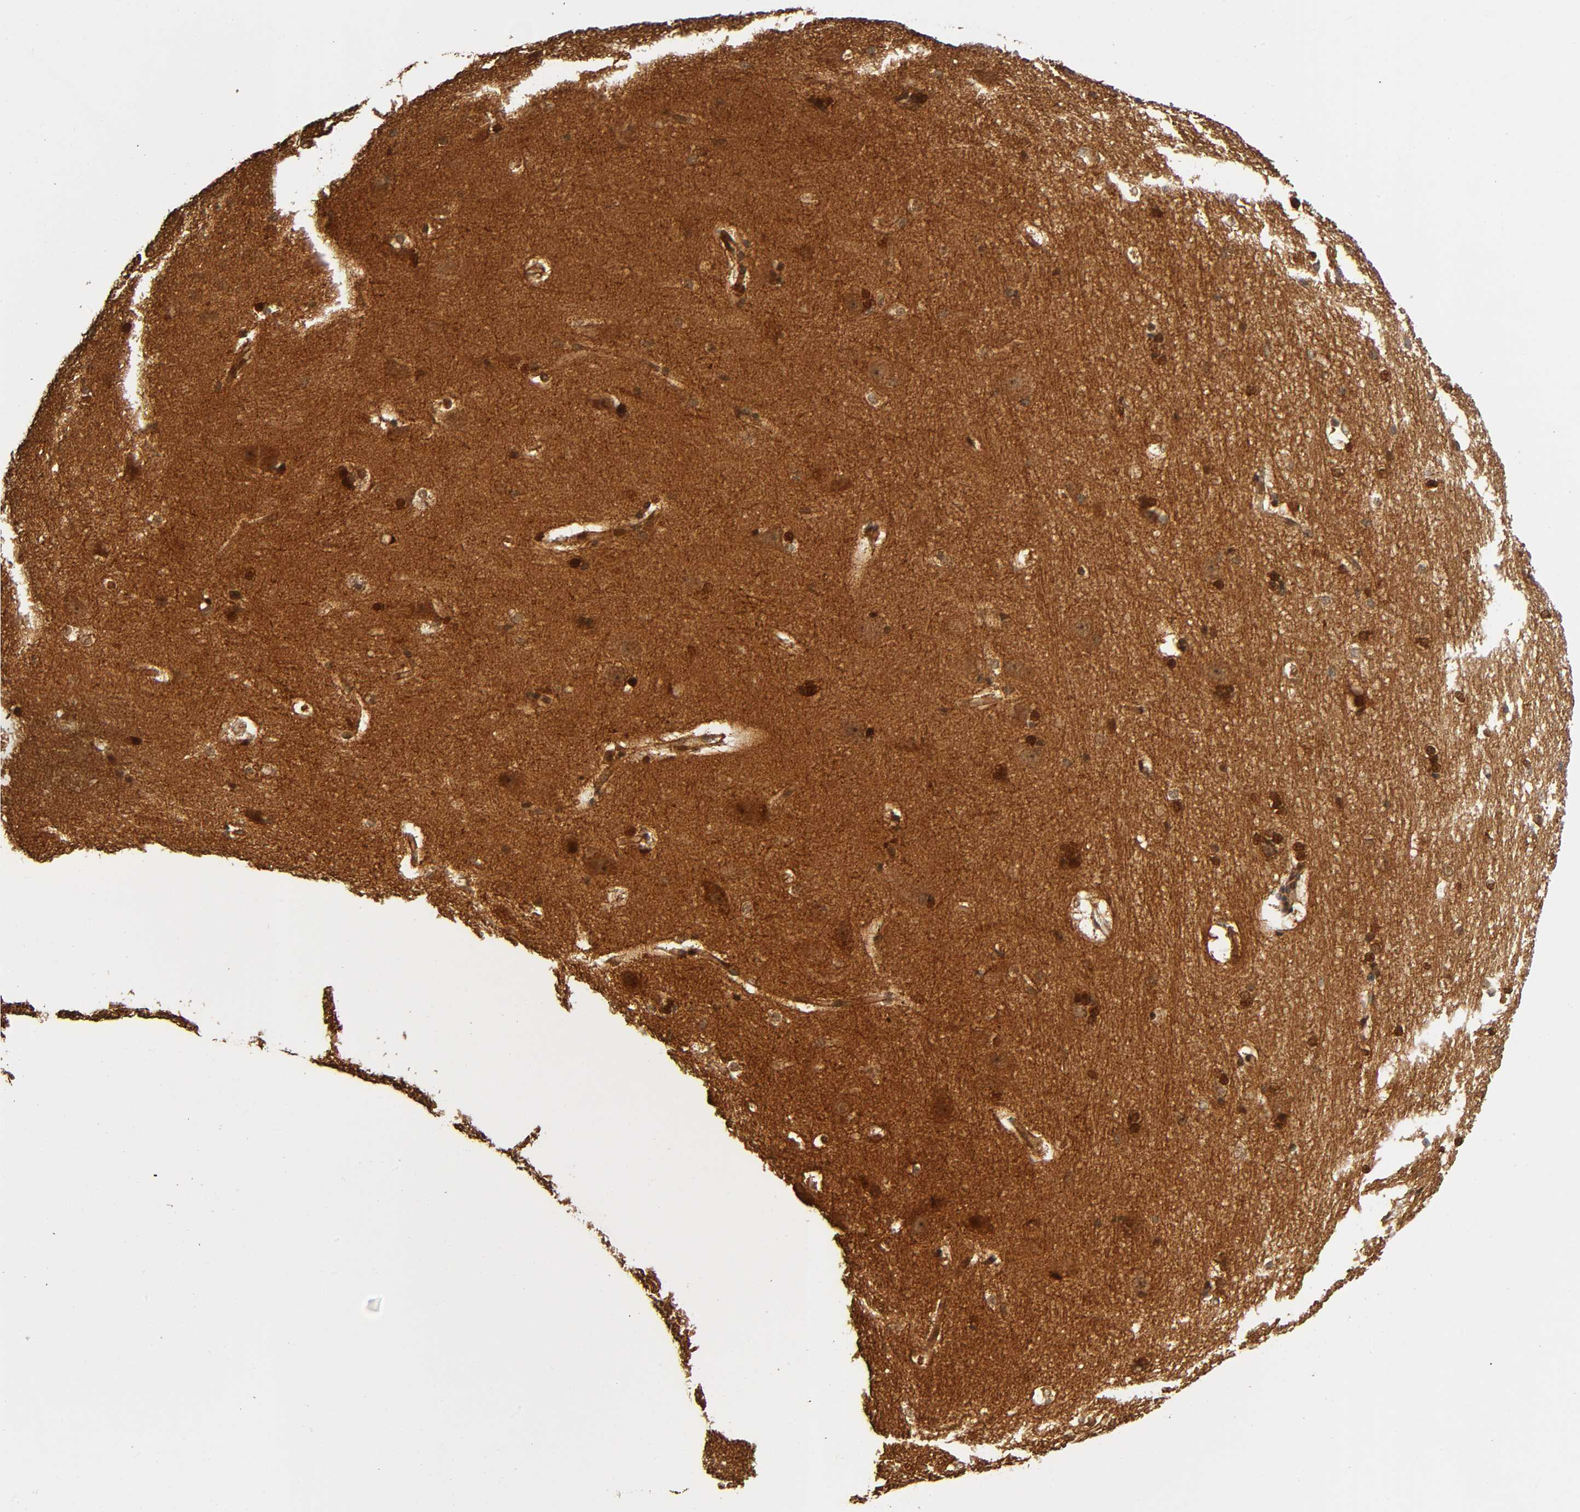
{"staining": {"intensity": "moderate", "quantity": ">75%", "location": "cytoplasmic/membranous,nuclear"}, "tissue": "hippocampus", "cell_type": "Glial cells", "image_type": "normal", "snomed": [{"axis": "morphology", "description": "Normal tissue, NOS"}, {"axis": "topography", "description": "Hippocampus"}], "caption": "DAB immunohistochemical staining of normal hippocampus exhibits moderate cytoplasmic/membranous,nuclear protein expression in approximately >75% of glial cells. (DAB (3,3'-diaminobenzidine) = brown stain, brightfield microscopy at high magnification).", "gene": "IQCJ", "patient": {"sex": "female", "age": 19}}